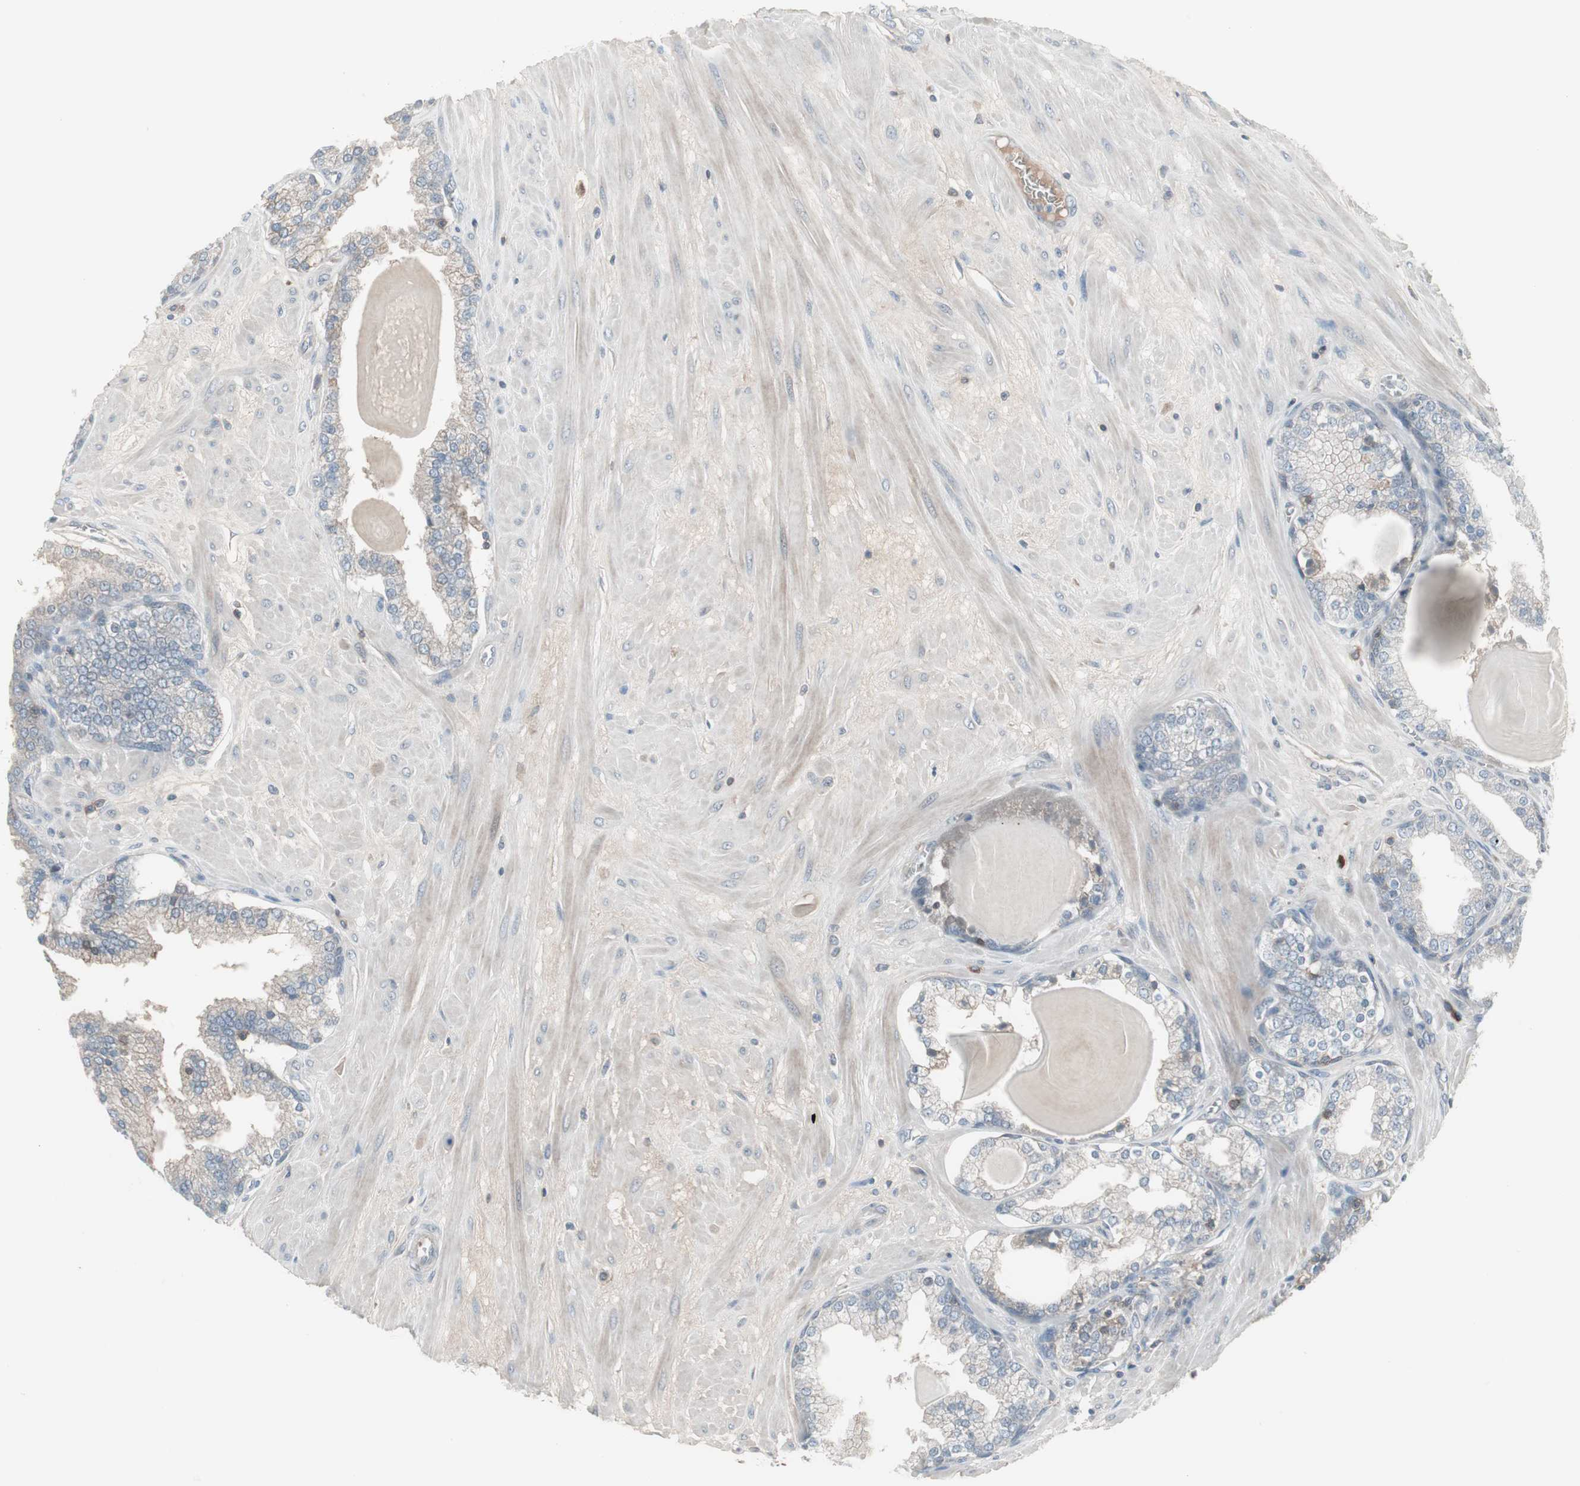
{"staining": {"intensity": "weak", "quantity": "<25%", "location": "cytoplasmic/membranous"}, "tissue": "prostate", "cell_type": "Glandular cells", "image_type": "normal", "snomed": [{"axis": "morphology", "description": "Normal tissue, NOS"}, {"axis": "topography", "description": "Prostate"}], "caption": "High power microscopy image of an IHC image of unremarkable prostate, revealing no significant positivity in glandular cells.", "gene": "ZSCAN32", "patient": {"sex": "male", "age": 51}}